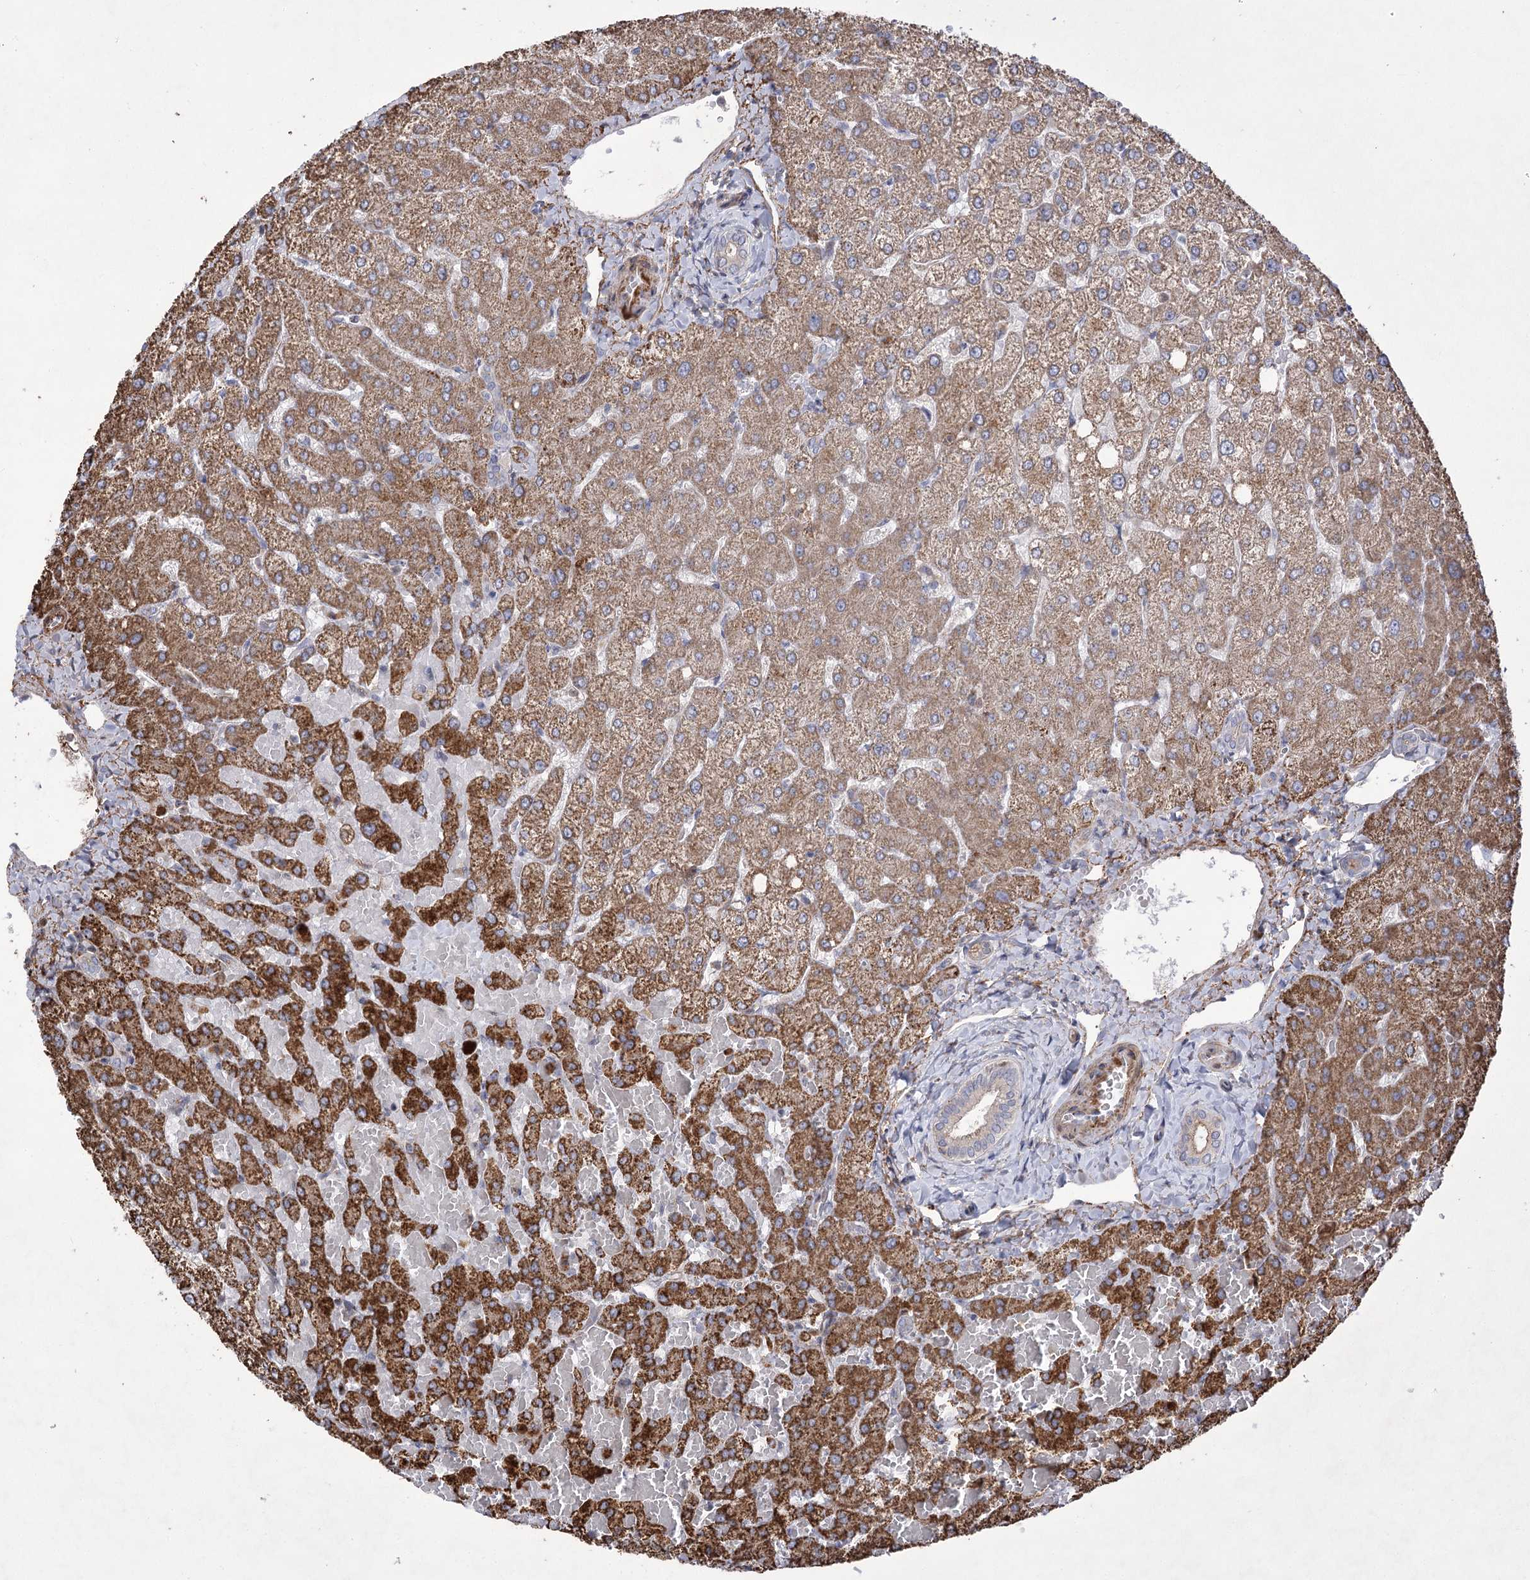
{"staining": {"intensity": "weak", "quantity": "25%-75%", "location": "cytoplasmic/membranous"}, "tissue": "liver", "cell_type": "Cholangiocytes", "image_type": "normal", "snomed": [{"axis": "morphology", "description": "Normal tissue, NOS"}, {"axis": "topography", "description": "Liver"}], "caption": "Cholangiocytes display low levels of weak cytoplasmic/membranous expression in about 25%-75% of cells in unremarkable liver.", "gene": "RNF24", "patient": {"sex": "female", "age": 54}}